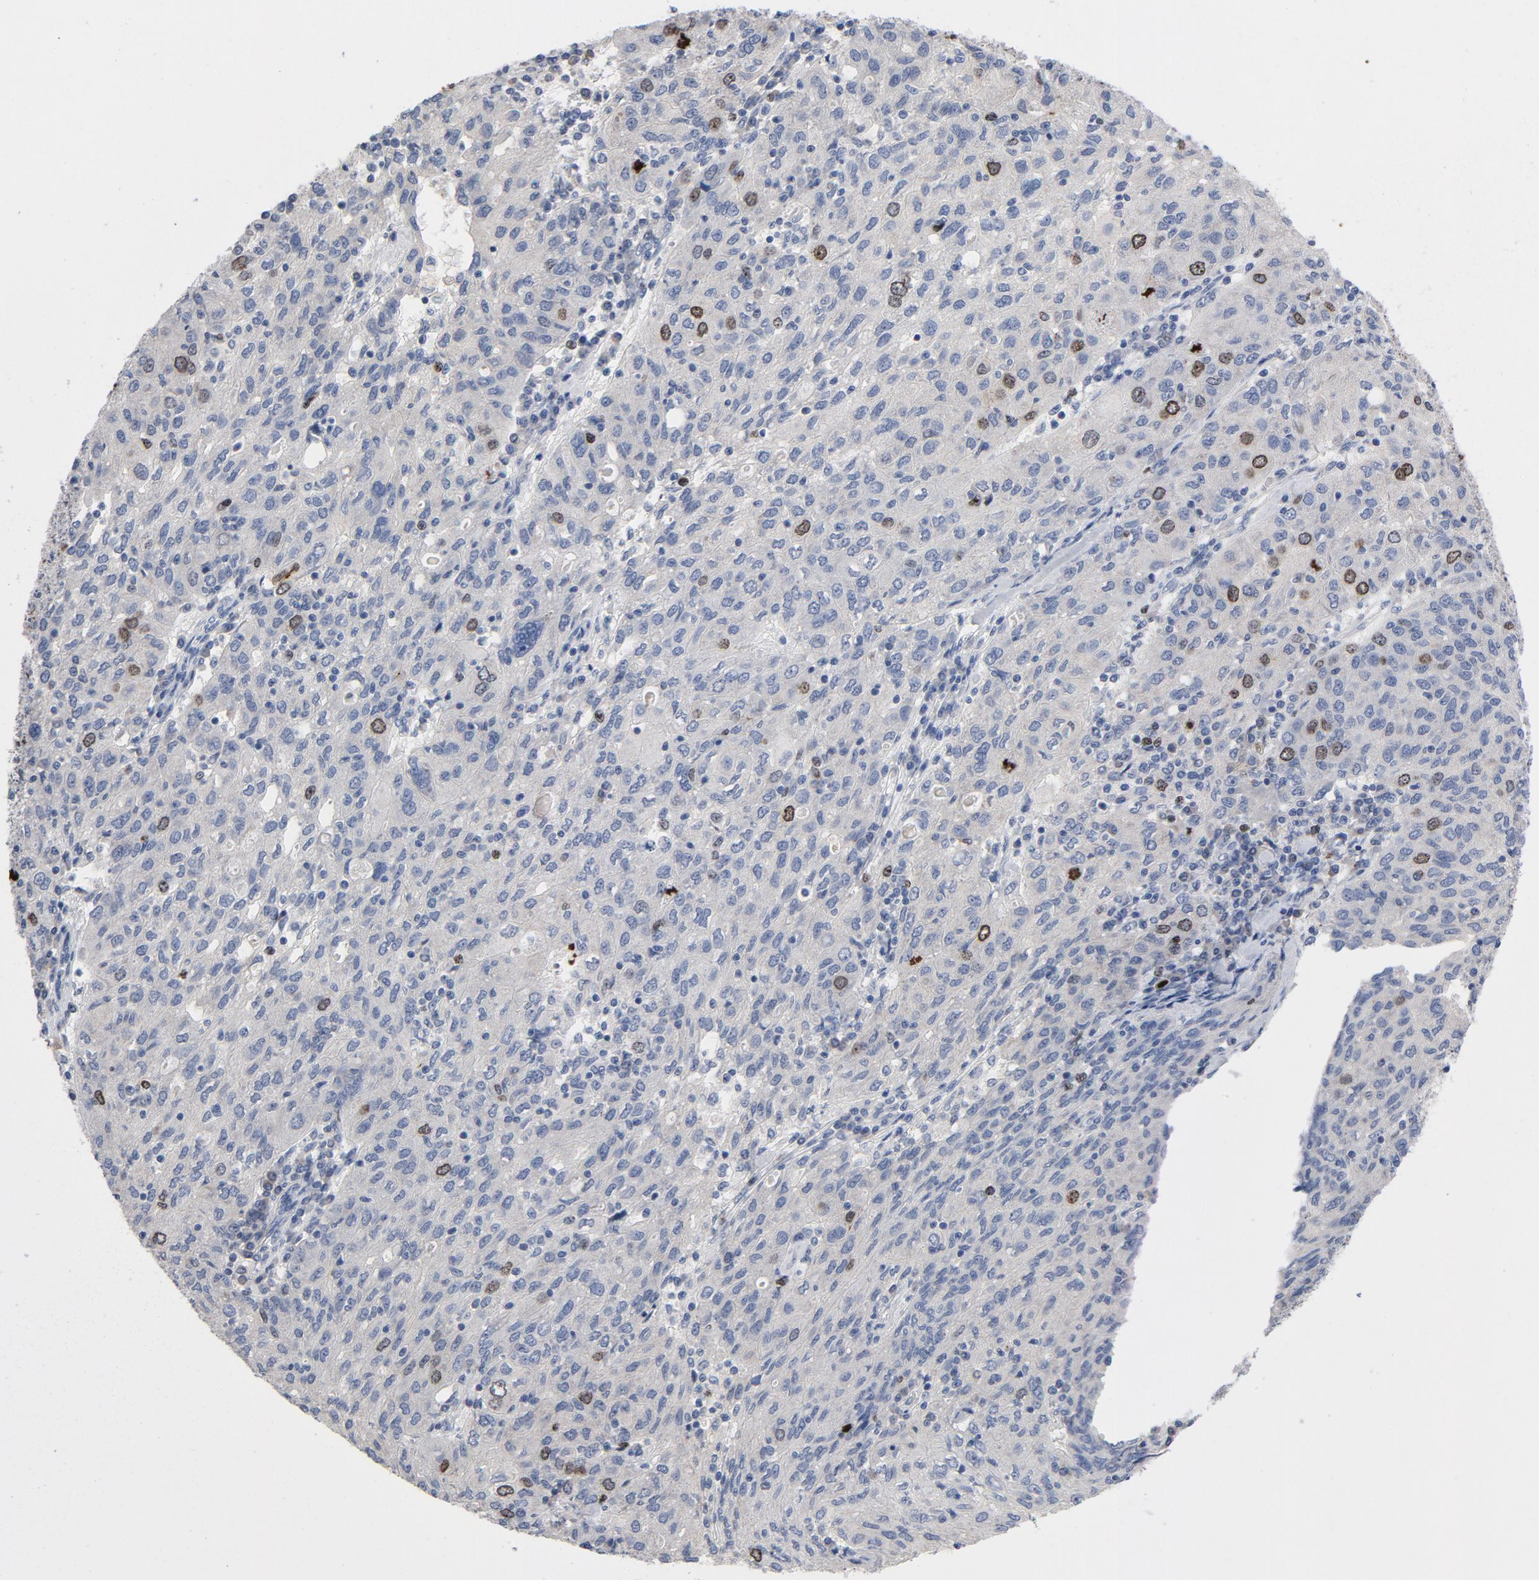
{"staining": {"intensity": "moderate", "quantity": "<25%", "location": "nuclear"}, "tissue": "ovarian cancer", "cell_type": "Tumor cells", "image_type": "cancer", "snomed": [{"axis": "morphology", "description": "Carcinoma, endometroid"}, {"axis": "topography", "description": "Ovary"}], "caption": "Brown immunohistochemical staining in human ovarian cancer (endometroid carcinoma) exhibits moderate nuclear expression in about <25% of tumor cells. (DAB = brown stain, brightfield microscopy at high magnification).", "gene": "BIRC5", "patient": {"sex": "female", "age": 50}}